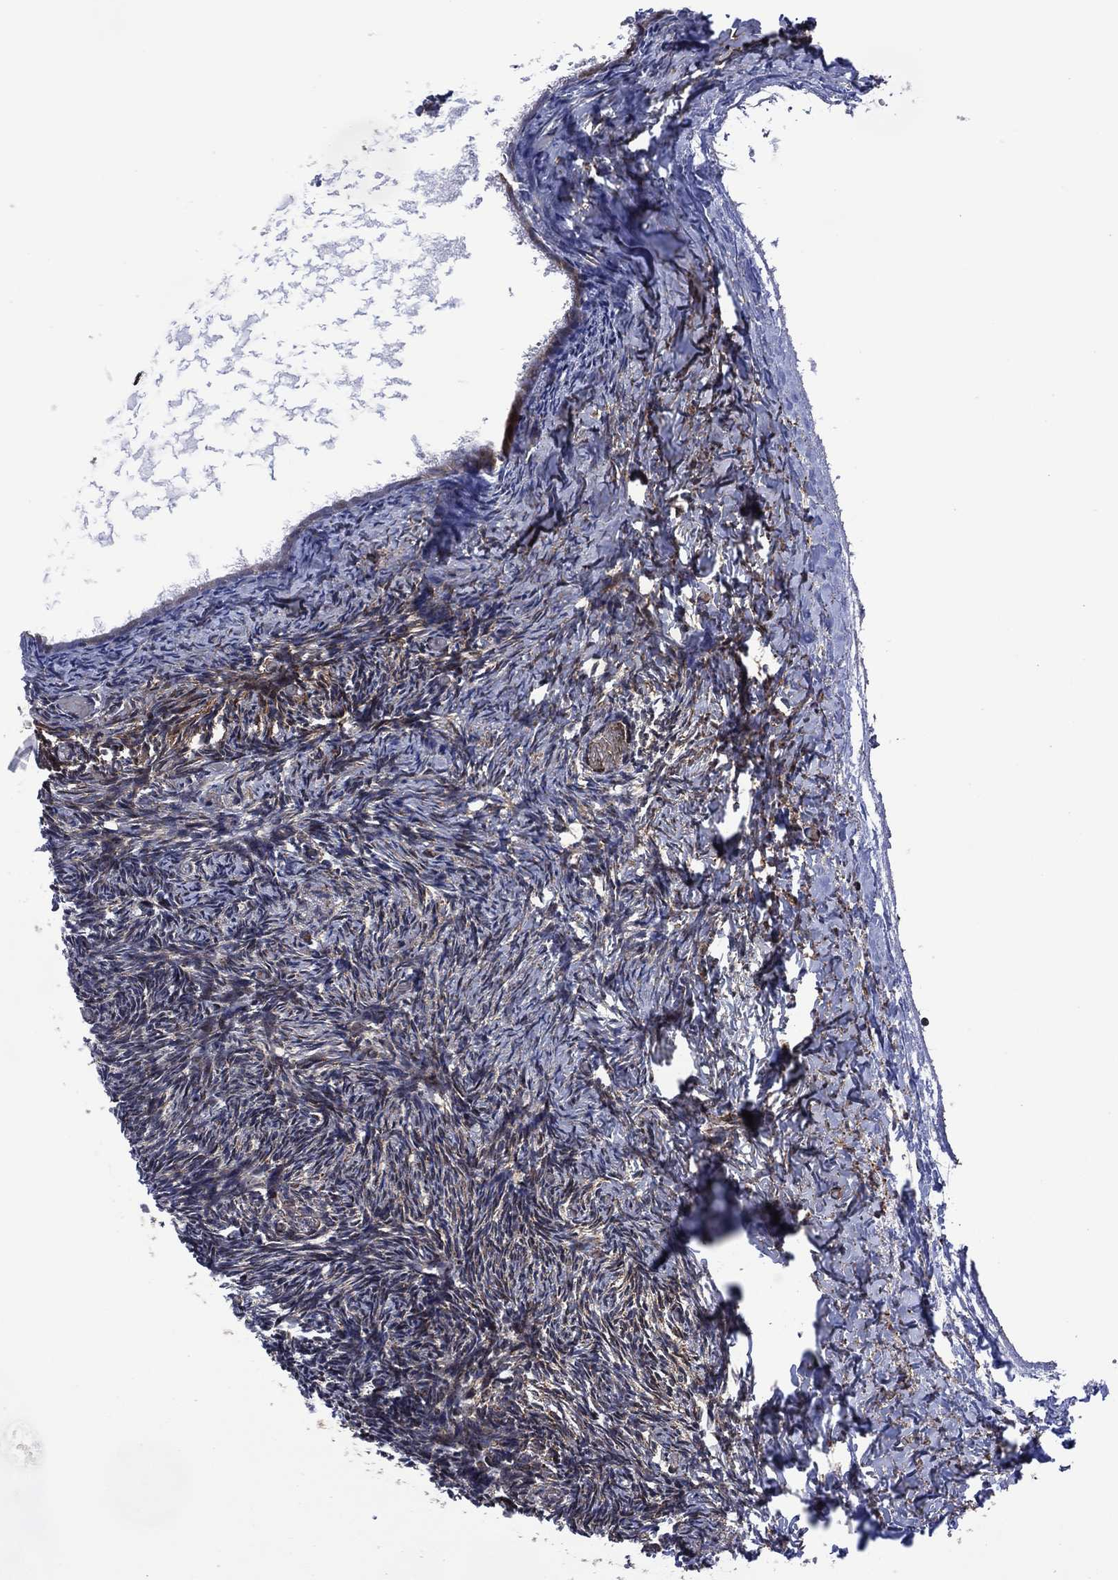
{"staining": {"intensity": "strong", "quantity": "<25%", "location": "cytoplasmic/membranous"}, "tissue": "ovary", "cell_type": "Follicle cells", "image_type": "normal", "snomed": [{"axis": "morphology", "description": "Normal tissue, NOS"}, {"axis": "topography", "description": "Ovary"}], "caption": "A medium amount of strong cytoplasmic/membranous staining is present in approximately <25% of follicle cells in unremarkable ovary. Using DAB (3,3'-diaminobenzidine) (brown) and hematoxylin (blue) stains, captured at high magnification using brightfield microscopy.", "gene": "HTD2", "patient": {"sex": "female", "age": 39}}